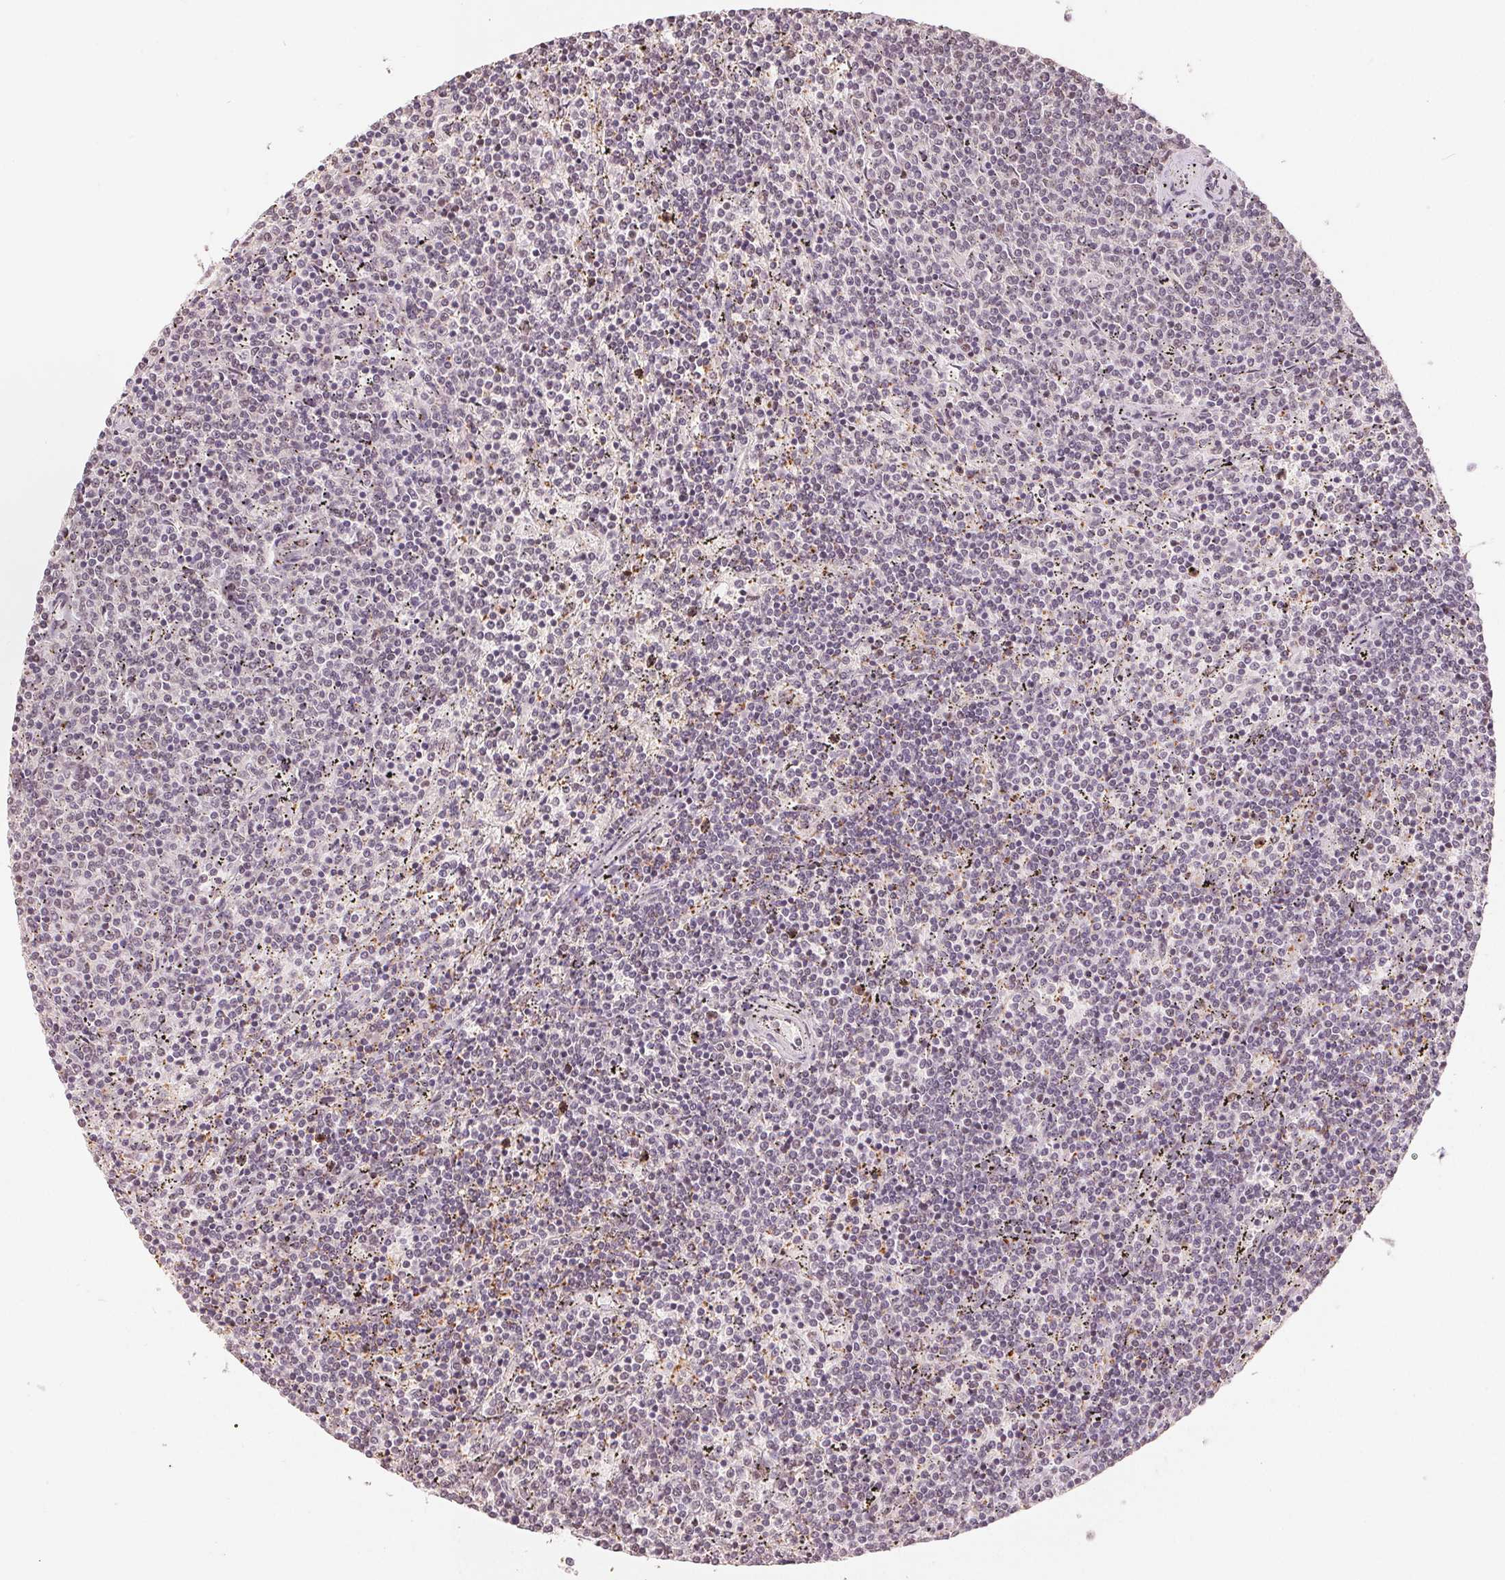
{"staining": {"intensity": "negative", "quantity": "none", "location": "none"}, "tissue": "lymphoma", "cell_type": "Tumor cells", "image_type": "cancer", "snomed": [{"axis": "morphology", "description": "Malignant lymphoma, non-Hodgkin's type, Low grade"}, {"axis": "topography", "description": "Spleen"}], "caption": "Immunohistochemistry (IHC) photomicrograph of neoplastic tissue: malignant lymphoma, non-Hodgkin's type (low-grade) stained with DAB displays no significant protein positivity in tumor cells.", "gene": "CCDC138", "patient": {"sex": "female", "age": 50}}